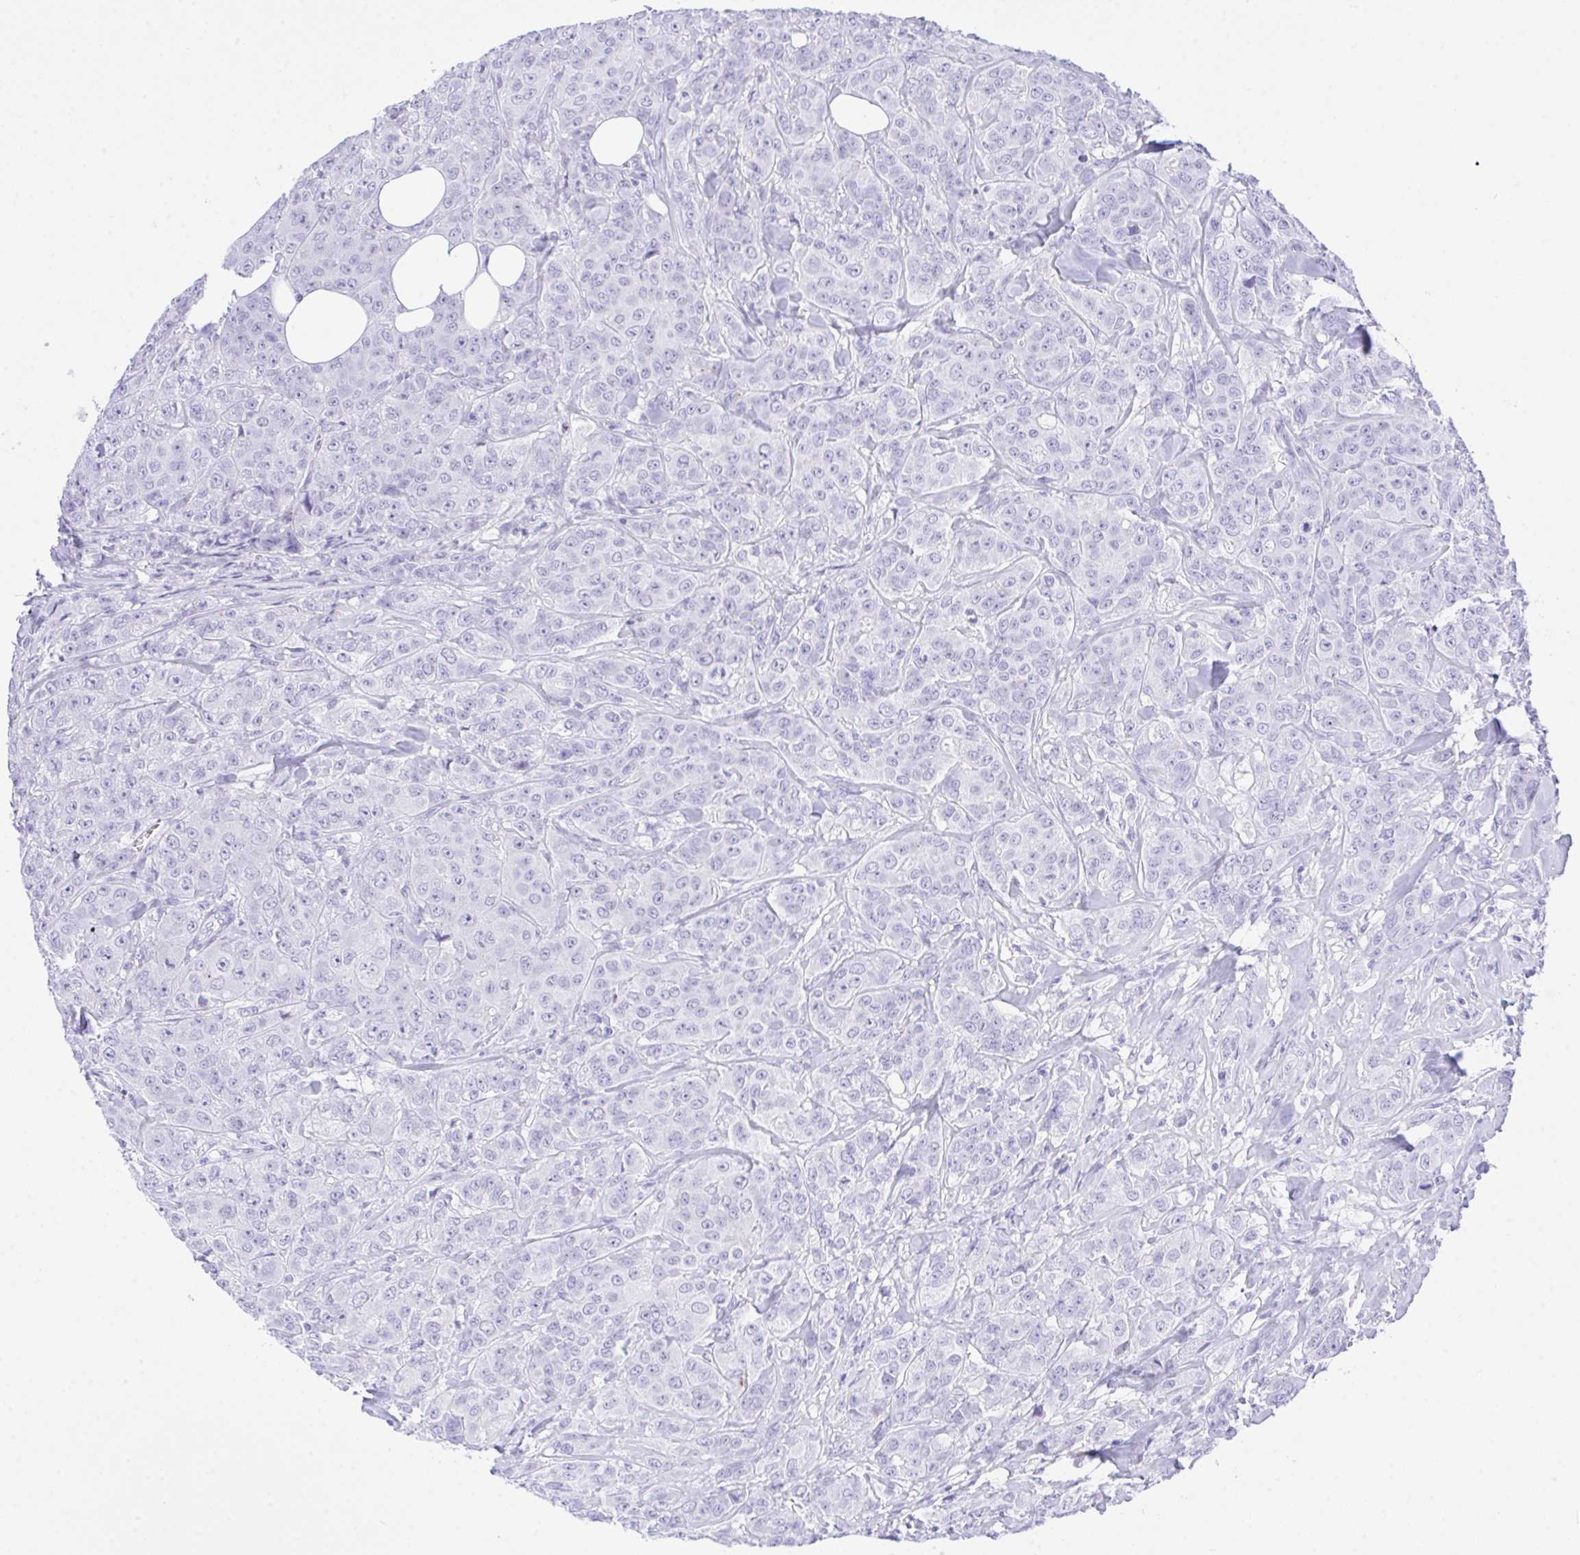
{"staining": {"intensity": "negative", "quantity": "none", "location": "none"}, "tissue": "breast cancer", "cell_type": "Tumor cells", "image_type": "cancer", "snomed": [{"axis": "morphology", "description": "Normal tissue, NOS"}, {"axis": "morphology", "description": "Duct carcinoma"}, {"axis": "topography", "description": "Breast"}], "caption": "Tumor cells show no significant protein positivity in breast cancer.", "gene": "SELENOV", "patient": {"sex": "female", "age": 43}}